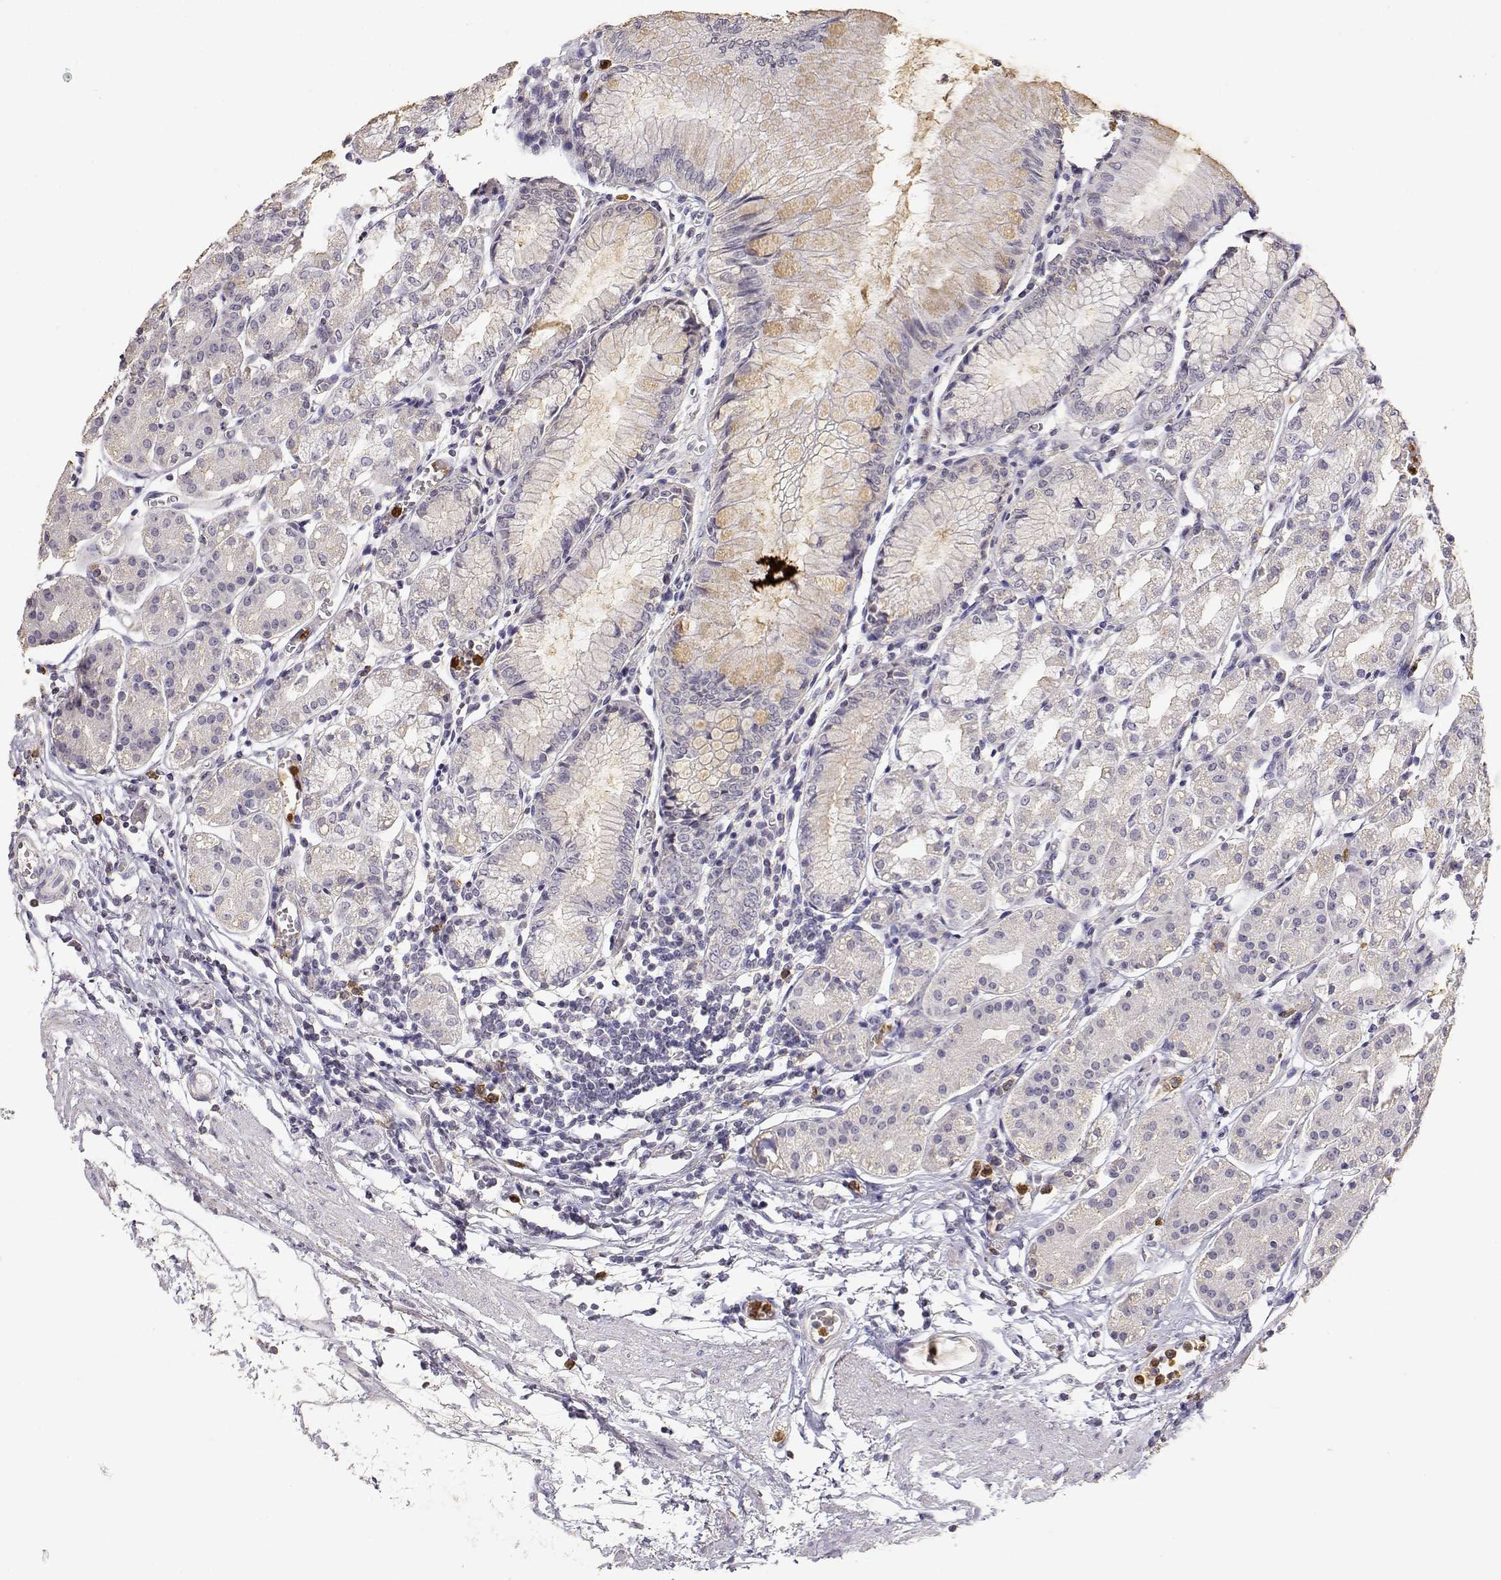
{"staining": {"intensity": "weak", "quantity": "<25%", "location": "cytoplasmic/membranous"}, "tissue": "stomach", "cell_type": "Glandular cells", "image_type": "normal", "snomed": [{"axis": "morphology", "description": "Normal tissue, NOS"}, {"axis": "topography", "description": "Skeletal muscle"}, {"axis": "topography", "description": "Stomach"}], "caption": "Photomicrograph shows no protein positivity in glandular cells of unremarkable stomach.", "gene": "TNFRSF10C", "patient": {"sex": "female", "age": 57}}